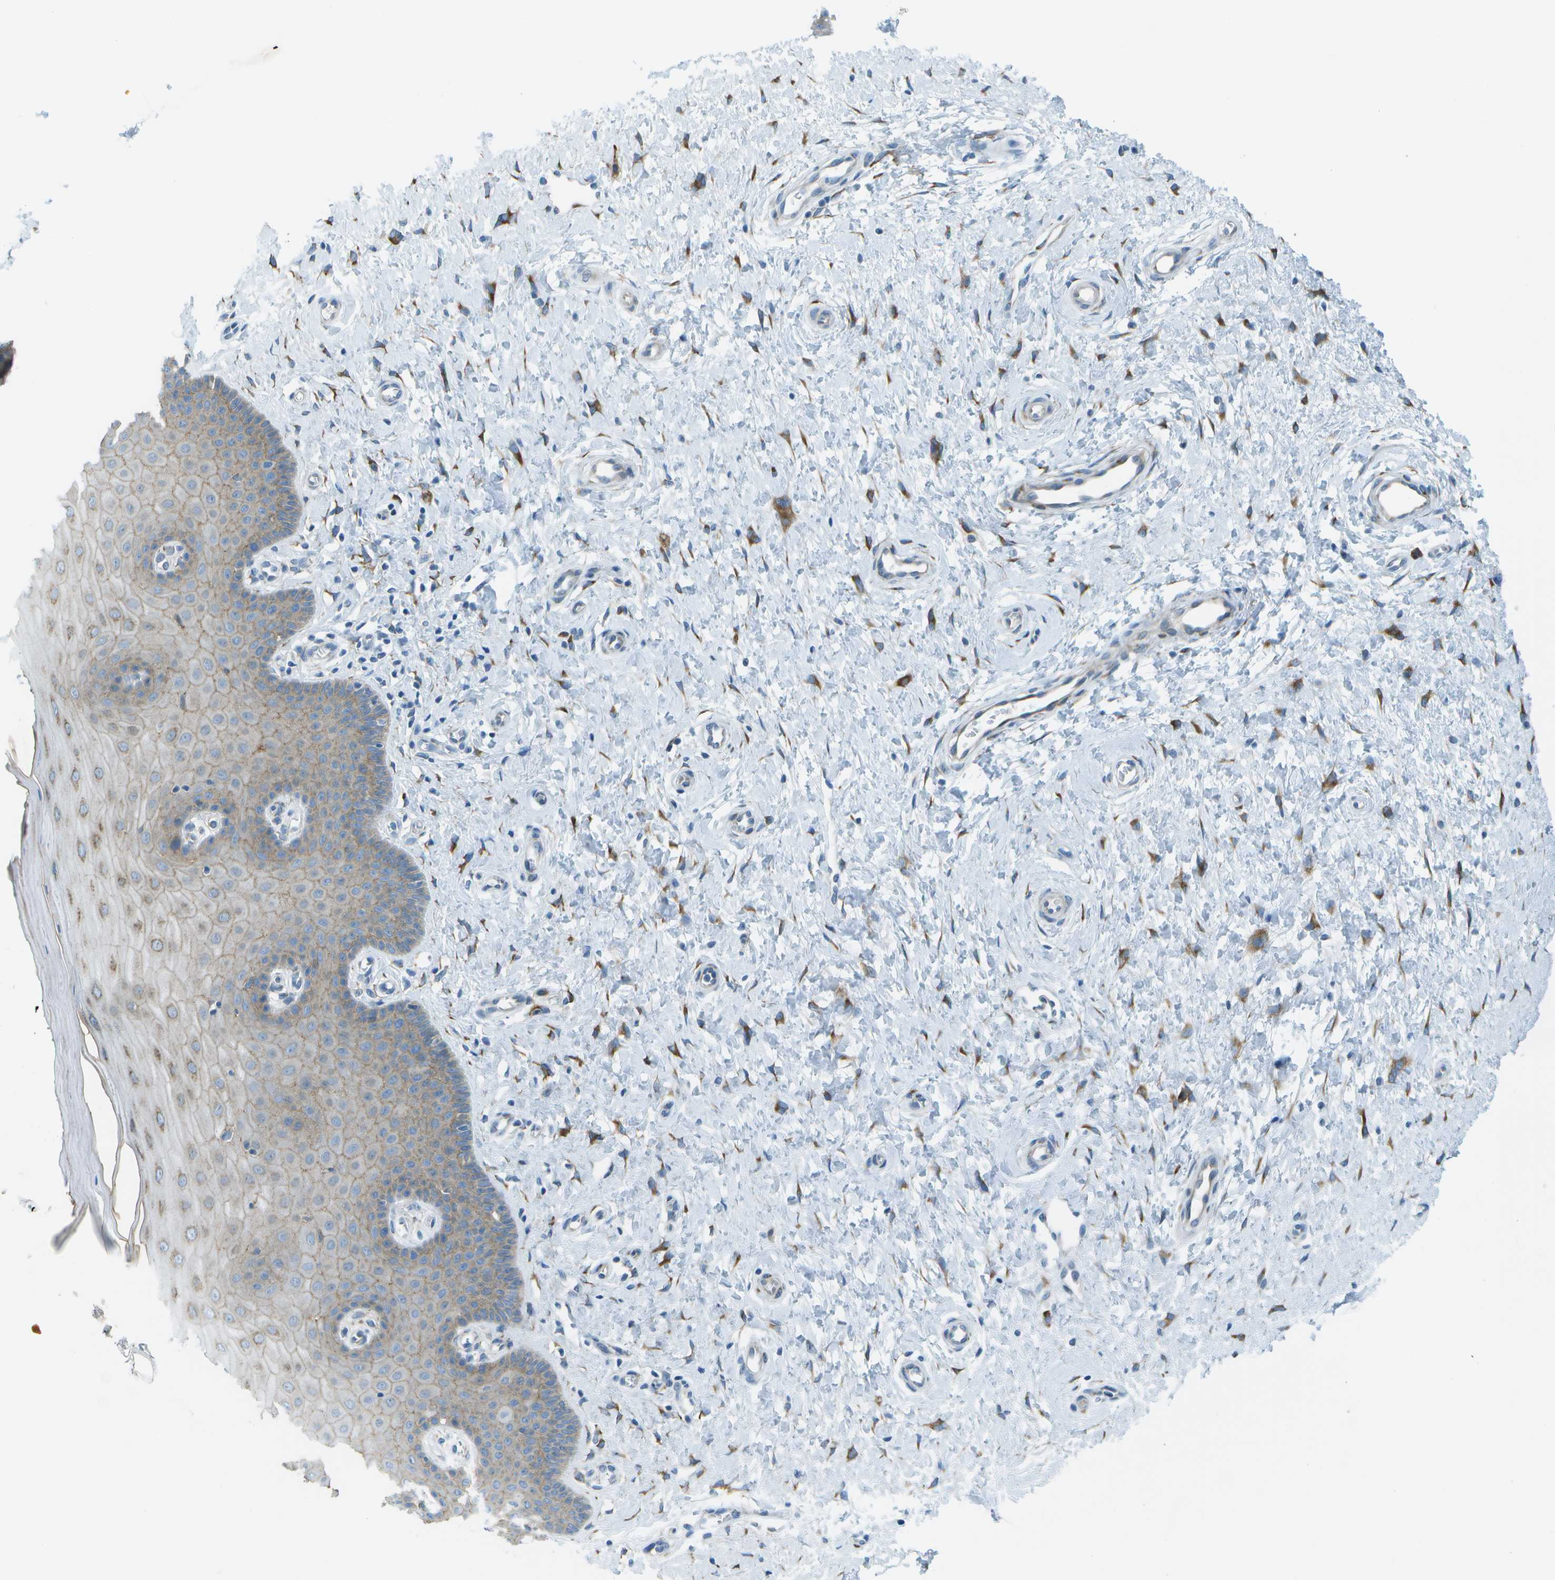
{"staining": {"intensity": "negative", "quantity": "none", "location": "none"}, "tissue": "cervix", "cell_type": "Glandular cells", "image_type": "normal", "snomed": [{"axis": "morphology", "description": "Normal tissue, NOS"}, {"axis": "topography", "description": "Cervix"}], "caption": "Immunohistochemistry (IHC) of normal cervix reveals no staining in glandular cells. (DAB immunohistochemistry (IHC) with hematoxylin counter stain).", "gene": "KCTD3", "patient": {"sex": "female", "age": 55}}